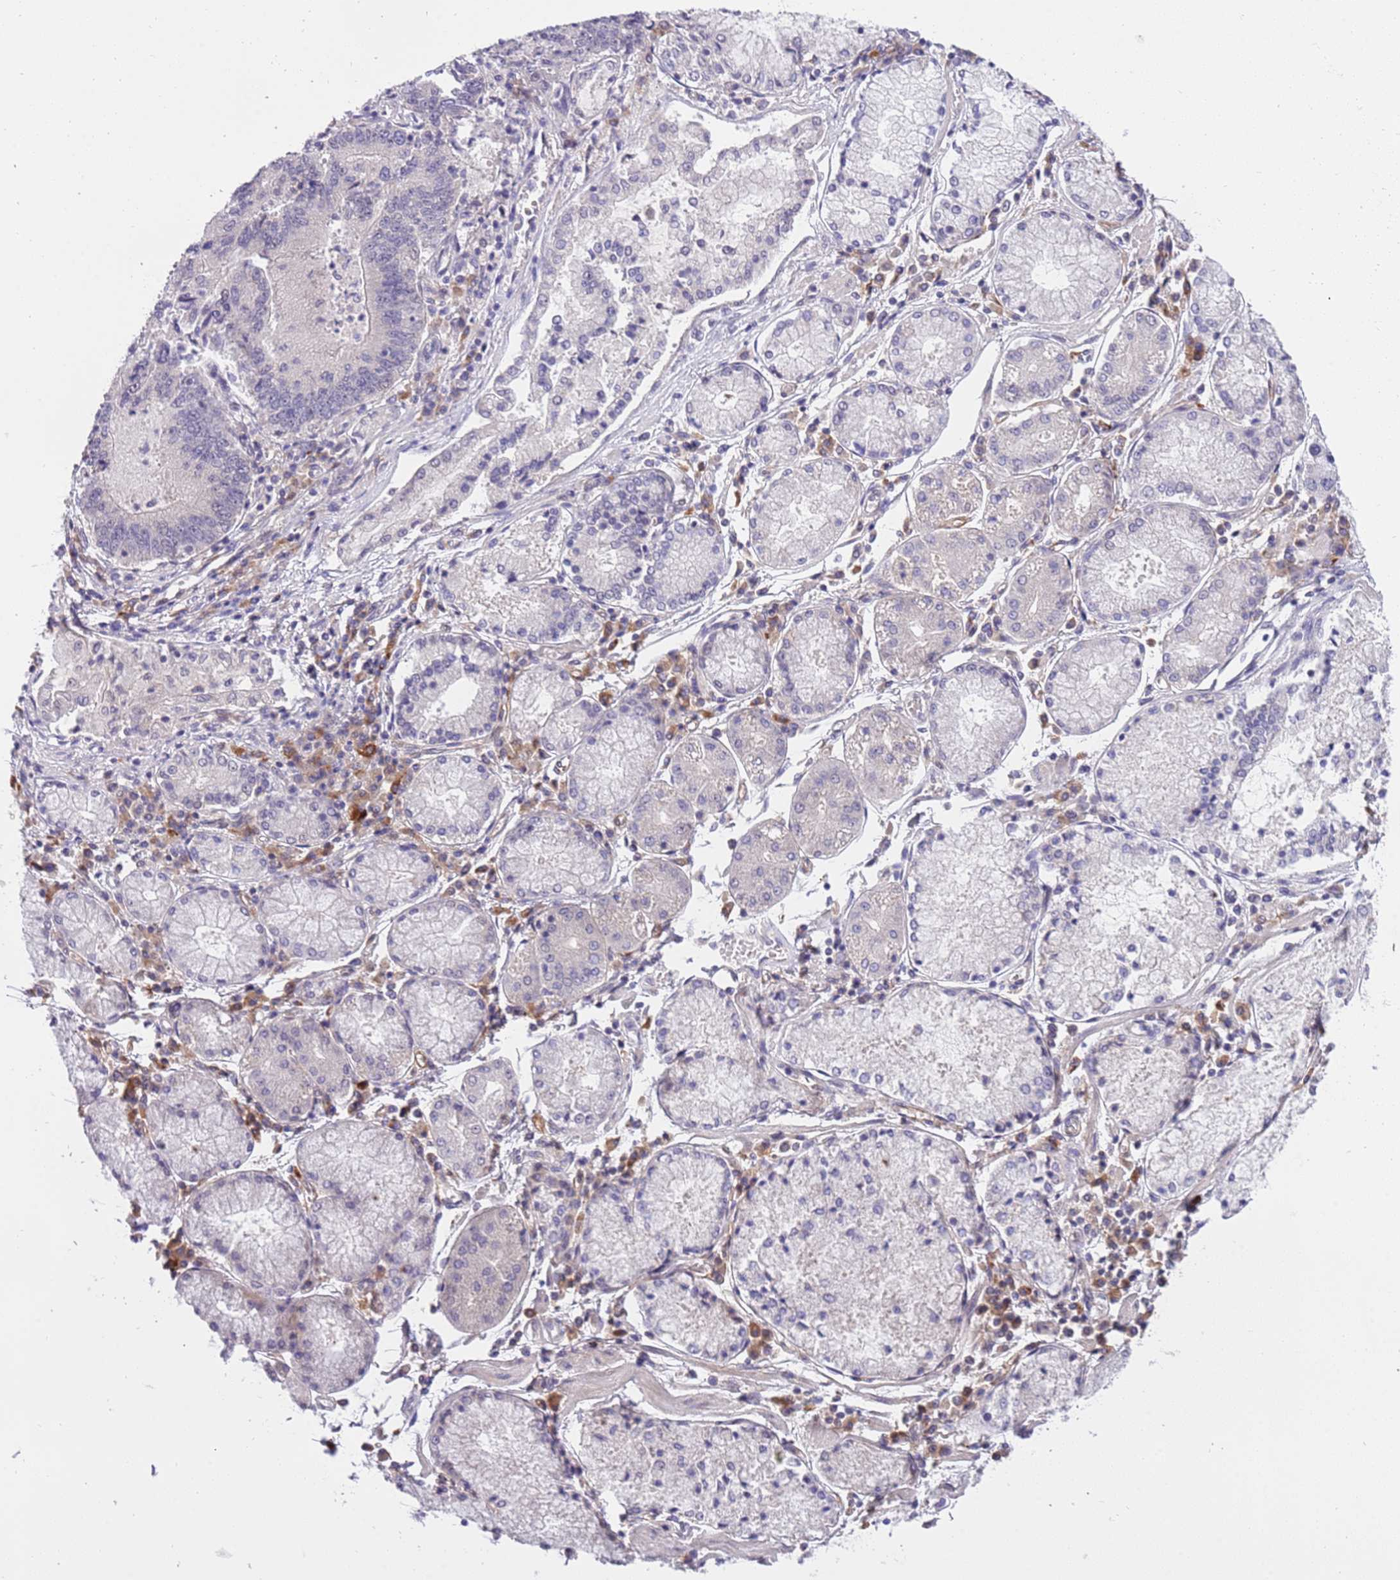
{"staining": {"intensity": "negative", "quantity": "none", "location": "none"}, "tissue": "stomach cancer", "cell_type": "Tumor cells", "image_type": "cancer", "snomed": [{"axis": "morphology", "description": "Adenocarcinoma, NOS"}, {"axis": "topography", "description": "Stomach"}], "caption": "Human stomach cancer stained for a protein using immunohistochemistry (IHC) demonstrates no expression in tumor cells.", "gene": "MAGEF1", "patient": {"sex": "male", "age": 59}}